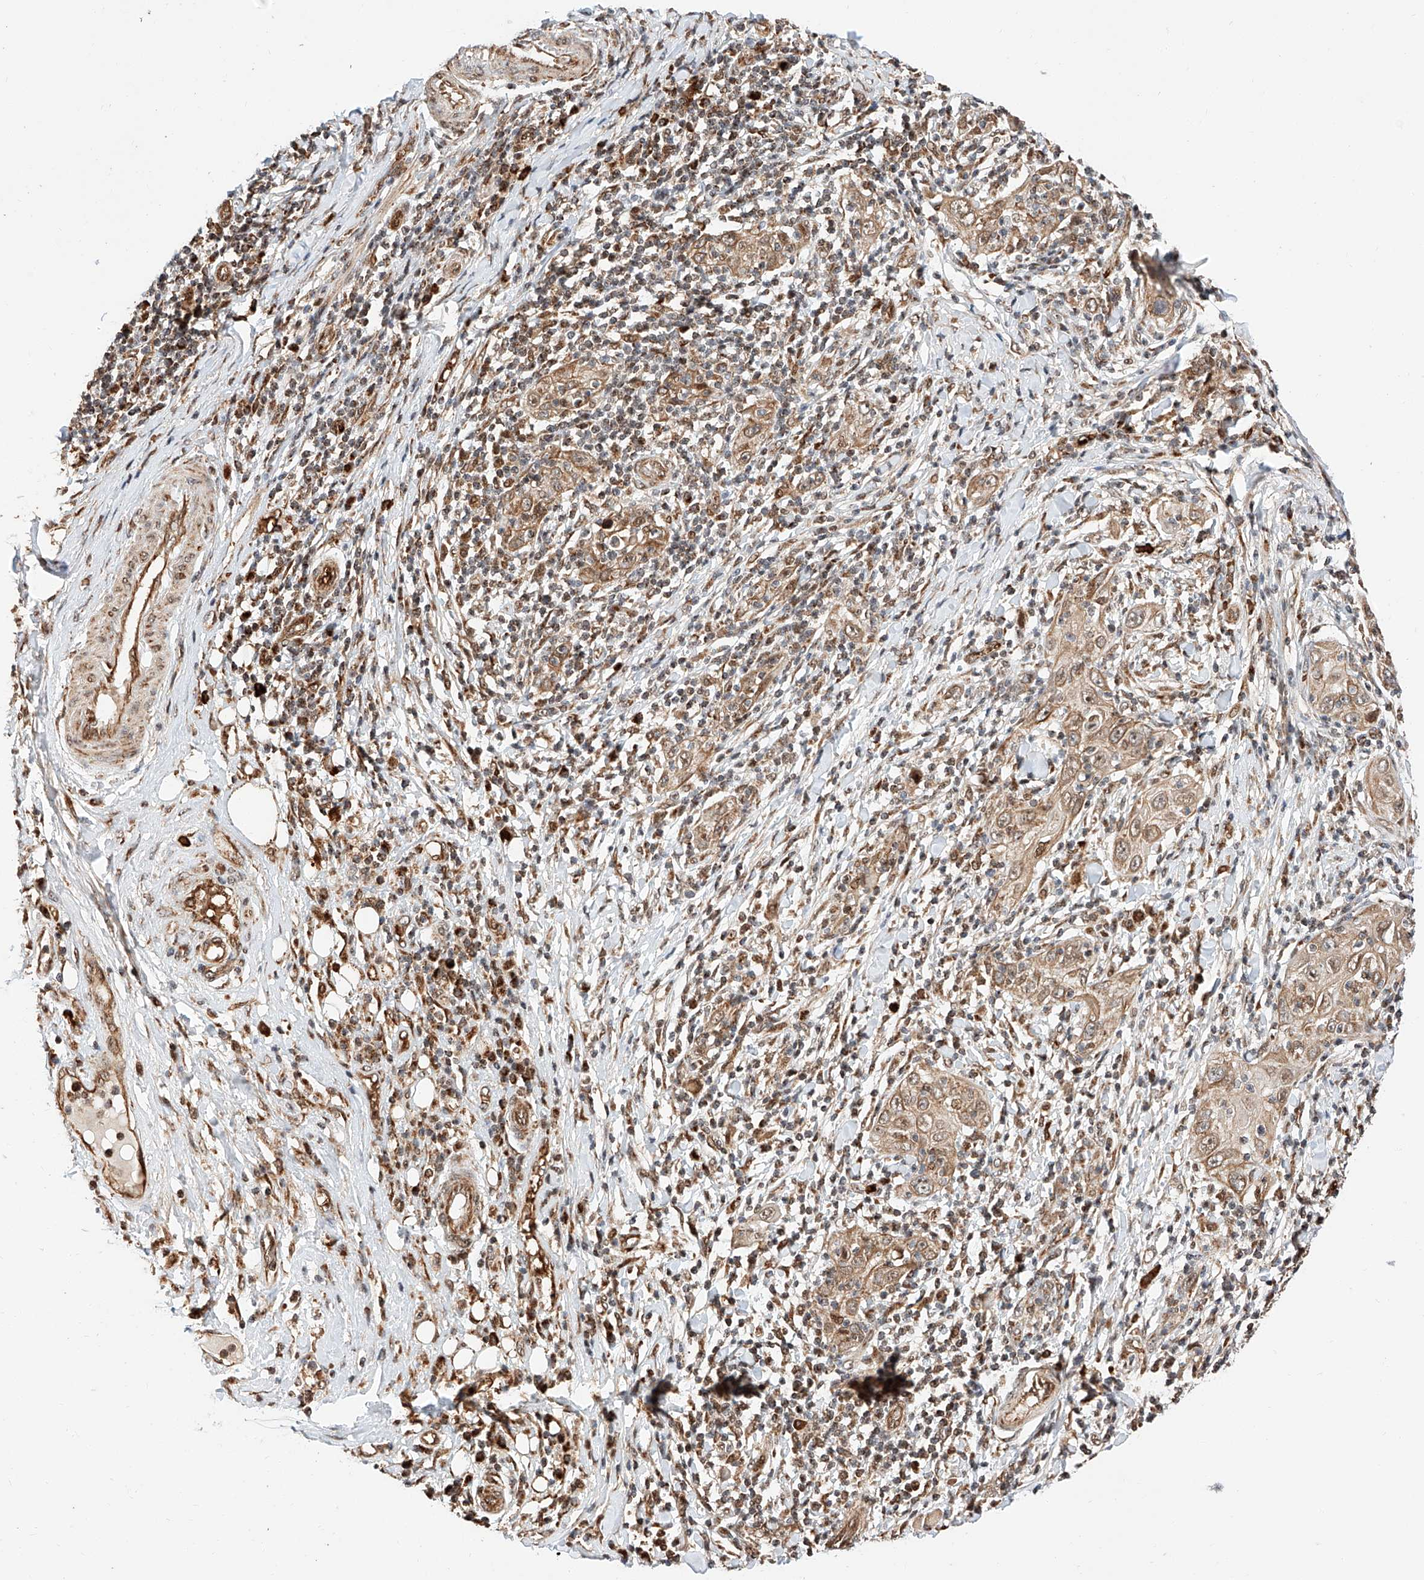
{"staining": {"intensity": "moderate", "quantity": ">75%", "location": "cytoplasmic/membranous"}, "tissue": "skin cancer", "cell_type": "Tumor cells", "image_type": "cancer", "snomed": [{"axis": "morphology", "description": "Squamous cell carcinoma, NOS"}, {"axis": "topography", "description": "Skin"}], "caption": "Squamous cell carcinoma (skin) stained with immunohistochemistry reveals moderate cytoplasmic/membranous staining in approximately >75% of tumor cells.", "gene": "THTPA", "patient": {"sex": "female", "age": 88}}